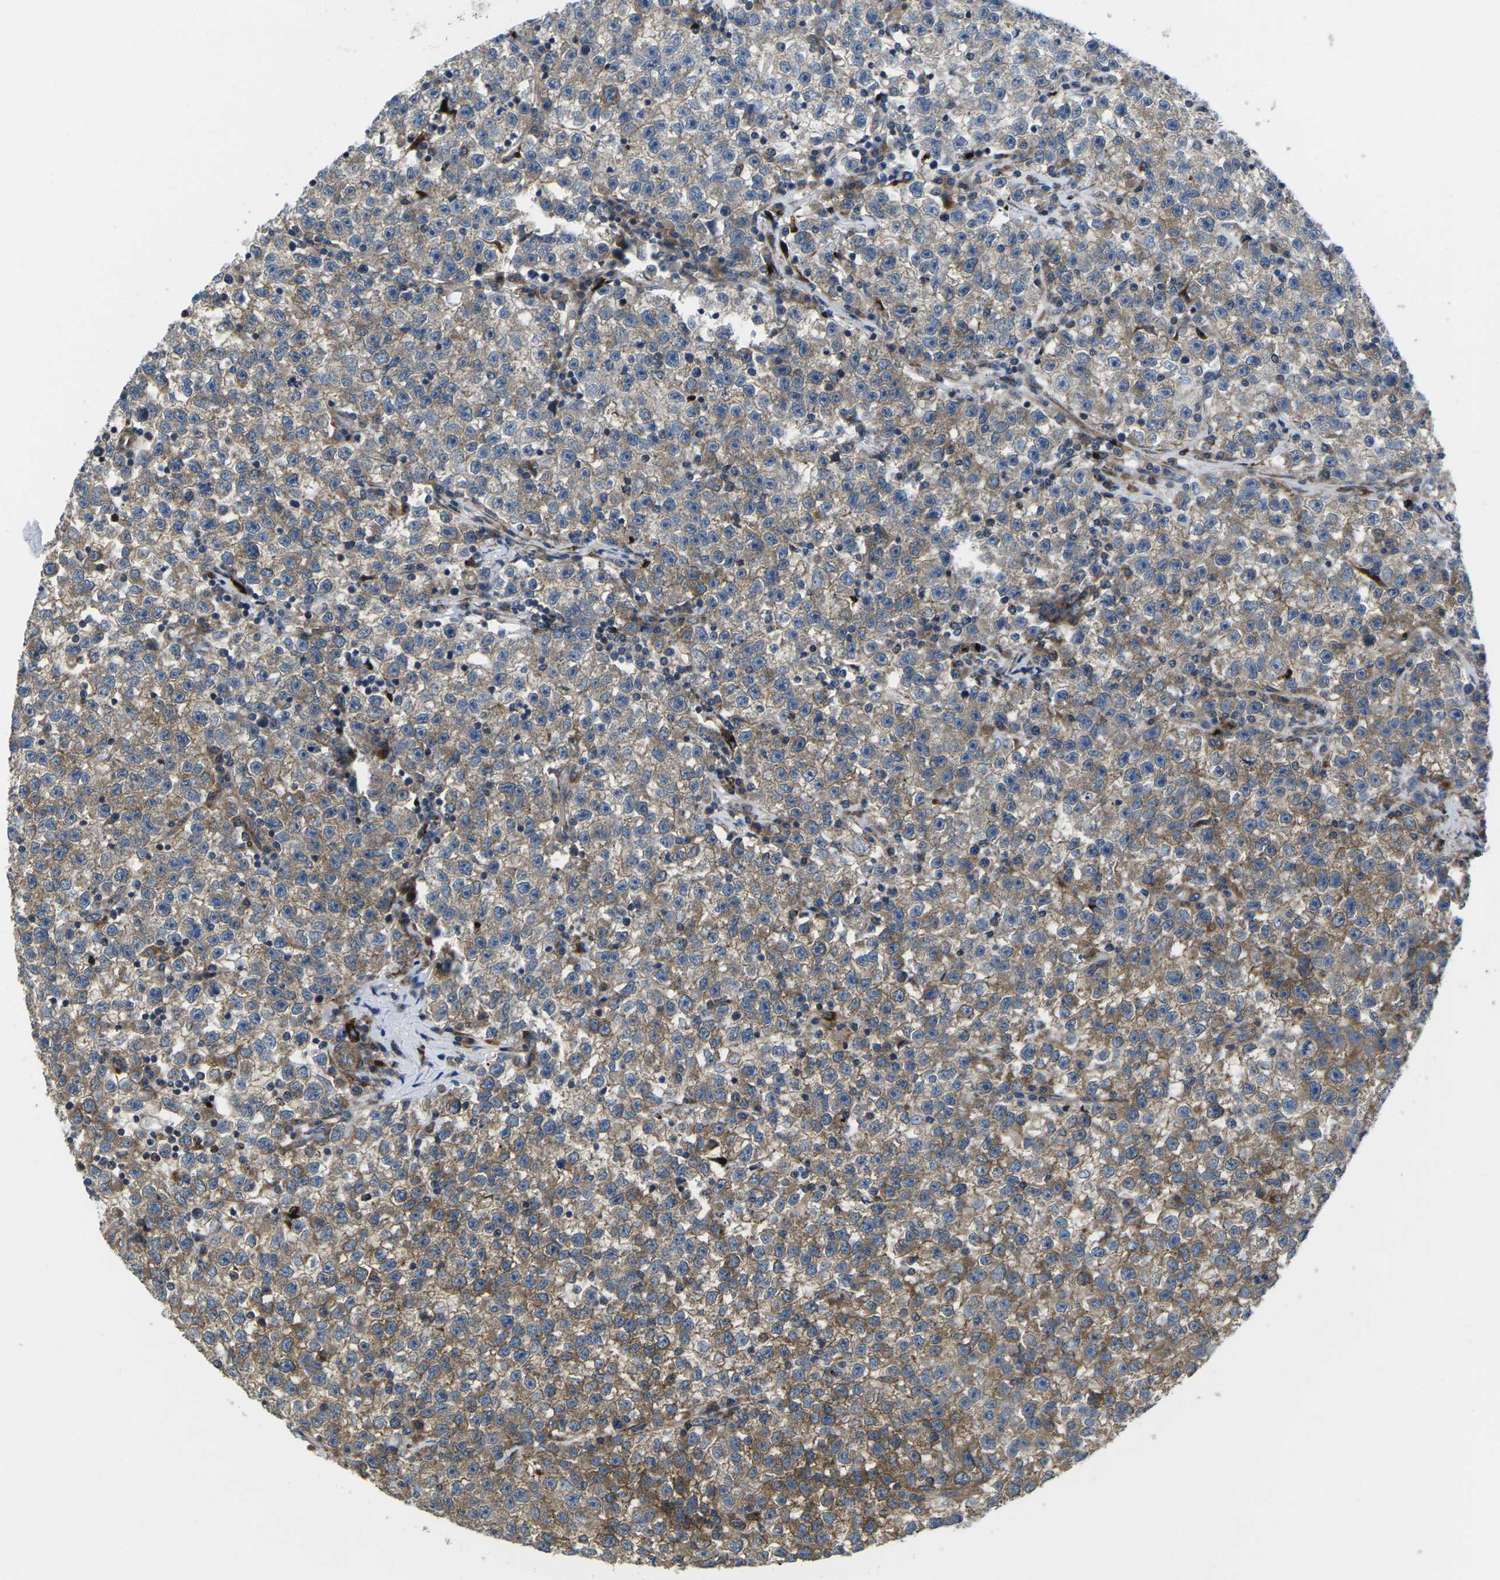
{"staining": {"intensity": "weak", "quantity": ">75%", "location": "cytoplasmic/membranous"}, "tissue": "testis cancer", "cell_type": "Tumor cells", "image_type": "cancer", "snomed": [{"axis": "morphology", "description": "Seminoma, NOS"}, {"axis": "topography", "description": "Testis"}], "caption": "Brown immunohistochemical staining in testis seminoma displays weak cytoplasmic/membranous positivity in approximately >75% of tumor cells. The staining is performed using DAB (3,3'-diaminobenzidine) brown chromogen to label protein expression. The nuclei are counter-stained blue using hematoxylin.", "gene": "DLG1", "patient": {"sex": "male", "age": 22}}